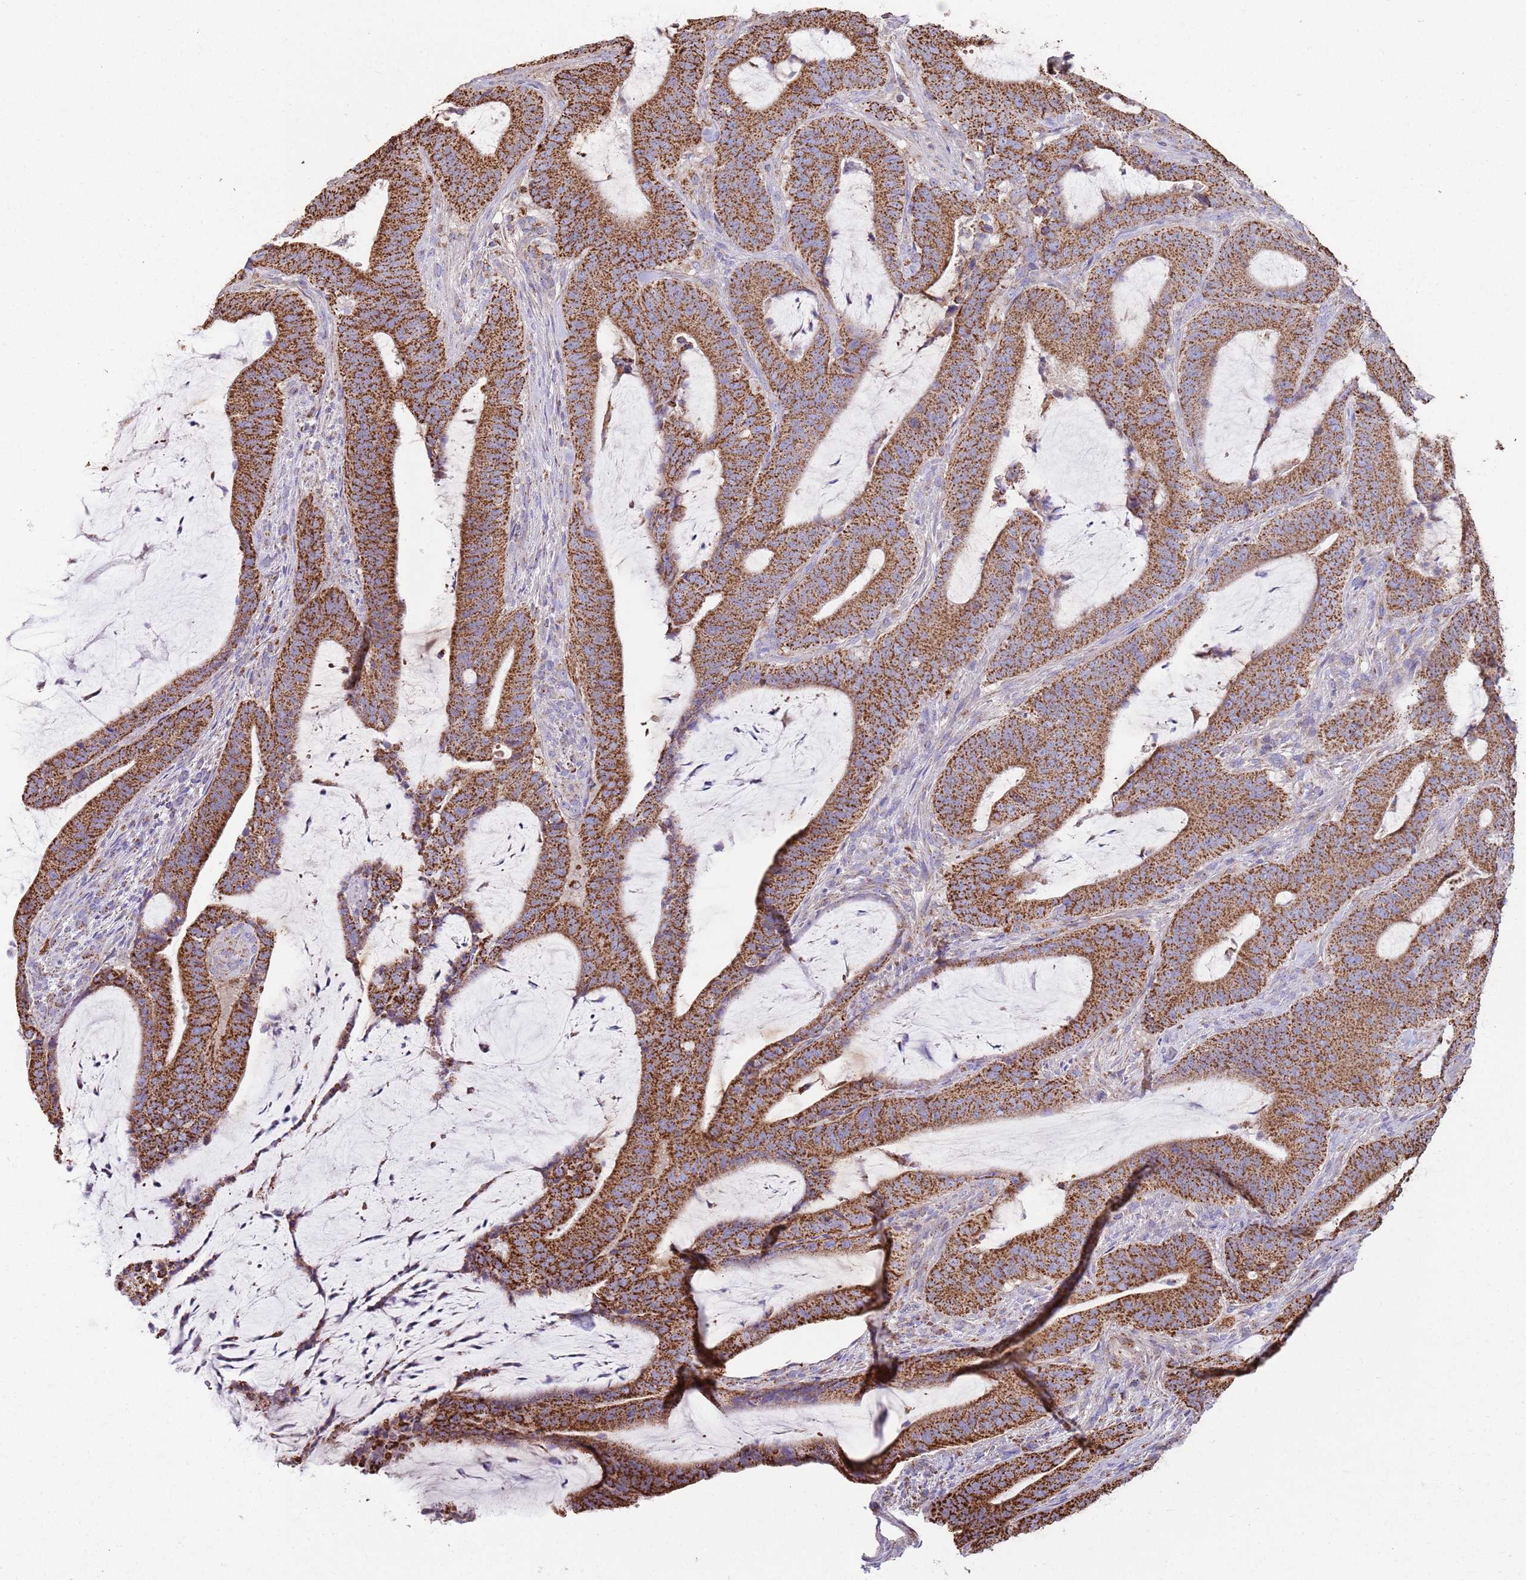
{"staining": {"intensity": "strong", "quantity": ">75%", "location": "cytoplasmic/membranous"}, "tissue": "colorectal cancer", "cell_type": "Tumor cells", "image_type": "cancer", "snomed": [{"axis": "morphology", "description": "Adenocarcinoma, NOS"}, {"axis": "topography", "description": "Colon"}], "caption": "Immunohistochemistry (IHC) (DAB (3,3'-diaminobenzidine)) staining of human colorectal adenocarcinoma reveals strong cytoplasmic/membranous protein positivity in approximately >75% of tumor cells.", "gene": "TTLL1", "patient": {"sex": "female", "age": 43}}